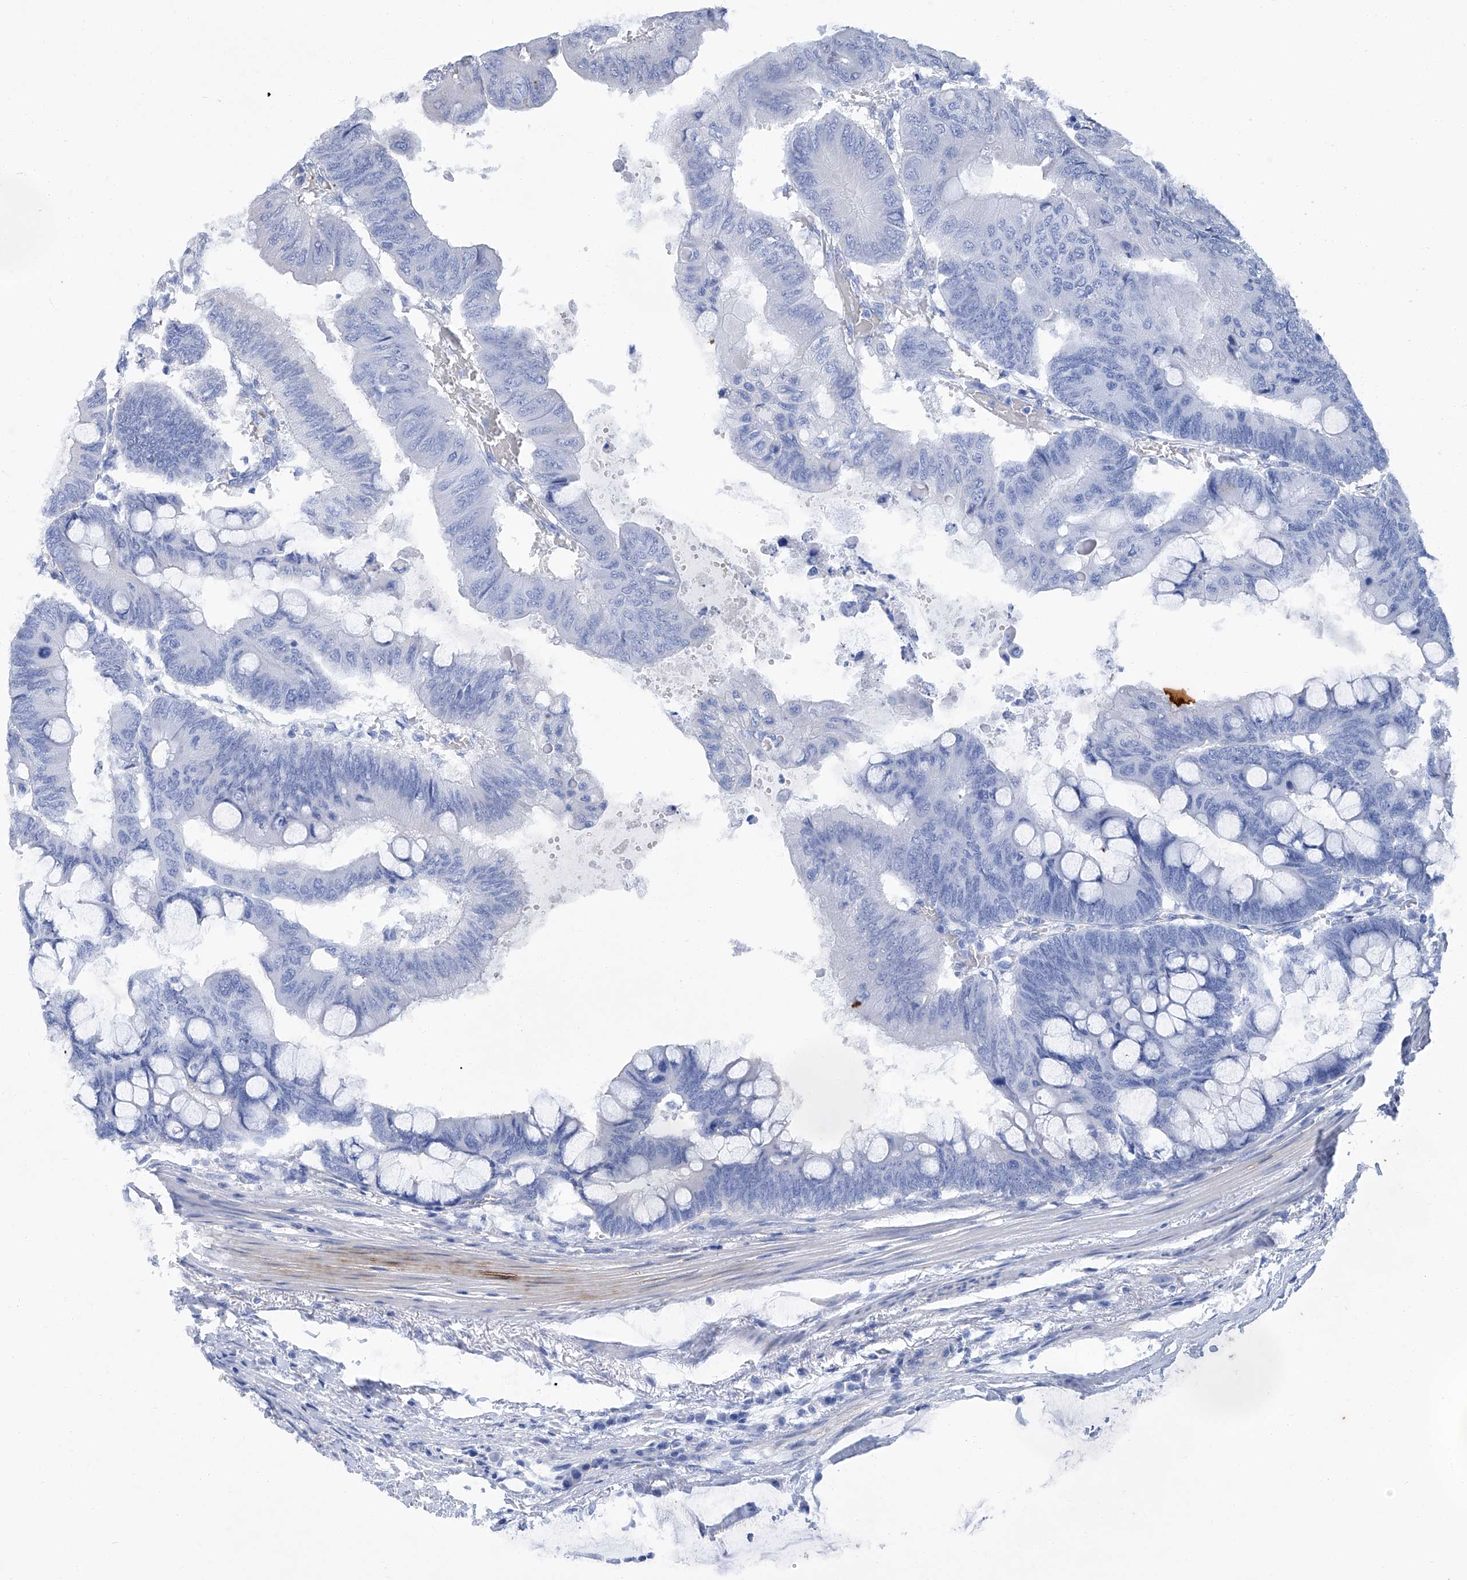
{"staining": {"intensity": "negative", "quantity": "none", "location": "none"}, "tissue": "colorectal cancer", "cell_type": "Tumor cells", "image_type": "cancer", "snomed": [{"axis": "morphology", "description": "Normal tissue, NOS"}, {"axis": "morphology", "description": "Adenocarcinoma, NOS"}, {"axis": "topography", "description": "Rectum"}, {"axis": "topography", "description": "Peripheral nerve tissue"}], "caption": "The histopathology image reveals no staining of tumor cells in adenocarcinoma (colorectal).", "gene": "GPT", "patient": {"sex": "male", "age": 92}}